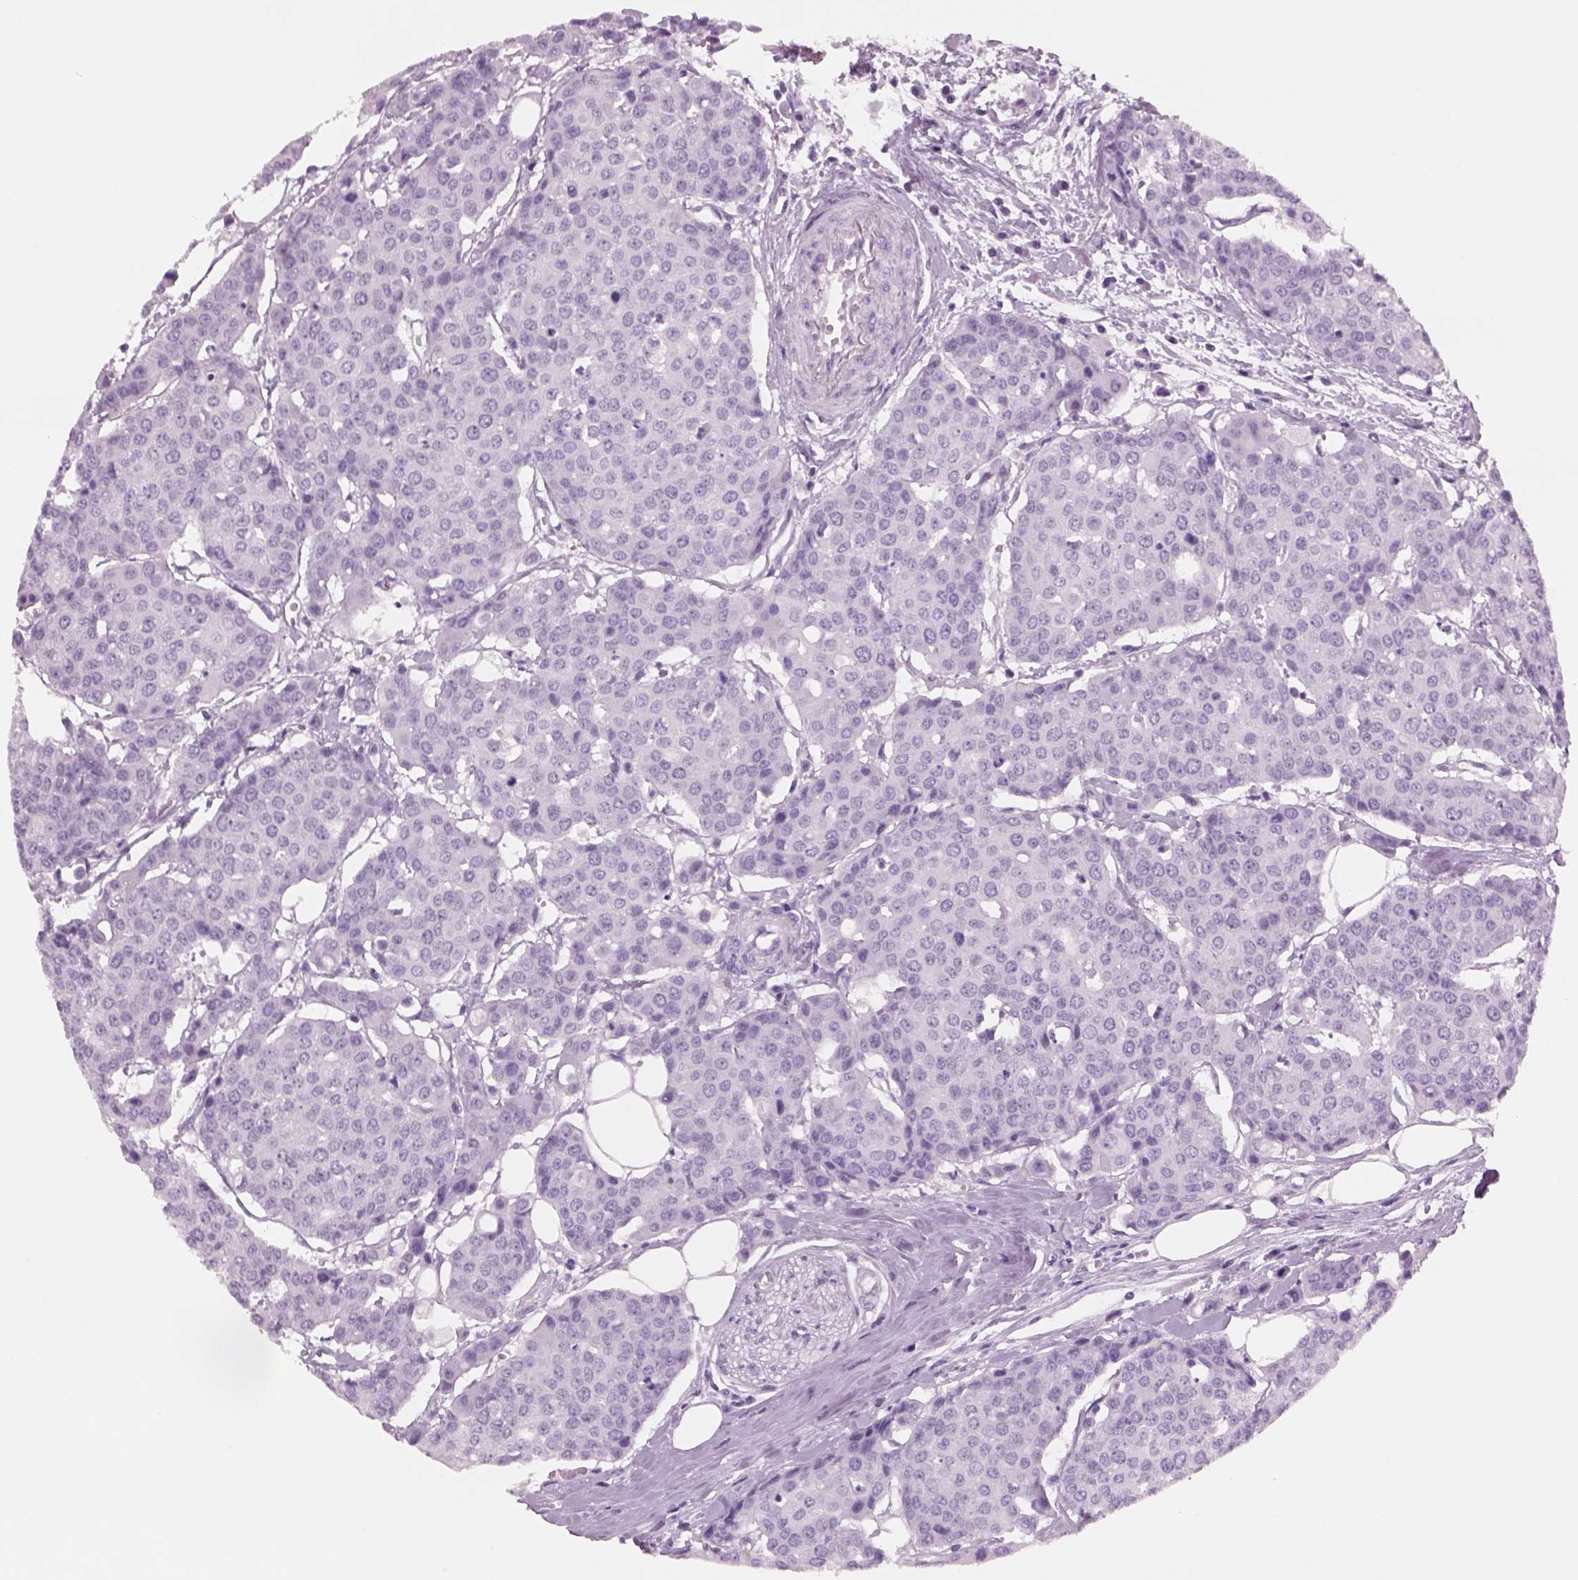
{"staining": {"intensity": "negative", "quantity": "none", "location": "none"}, "tissue": "carcinoid", "cell_type": "Tumor cells", "image_type": "cancer", "snomed": [{"axis": "morphology", "description": "Carcinoid, malignant, NOS"}, {"axis": "topography", "description": "Colon"}], "caption": "A high-resolution image shows IHC staining of carcinoid, which reveals no significant positivity in tumor cells.", "gene": "RHO", "patient": {"sex": "male", "age": 81}}